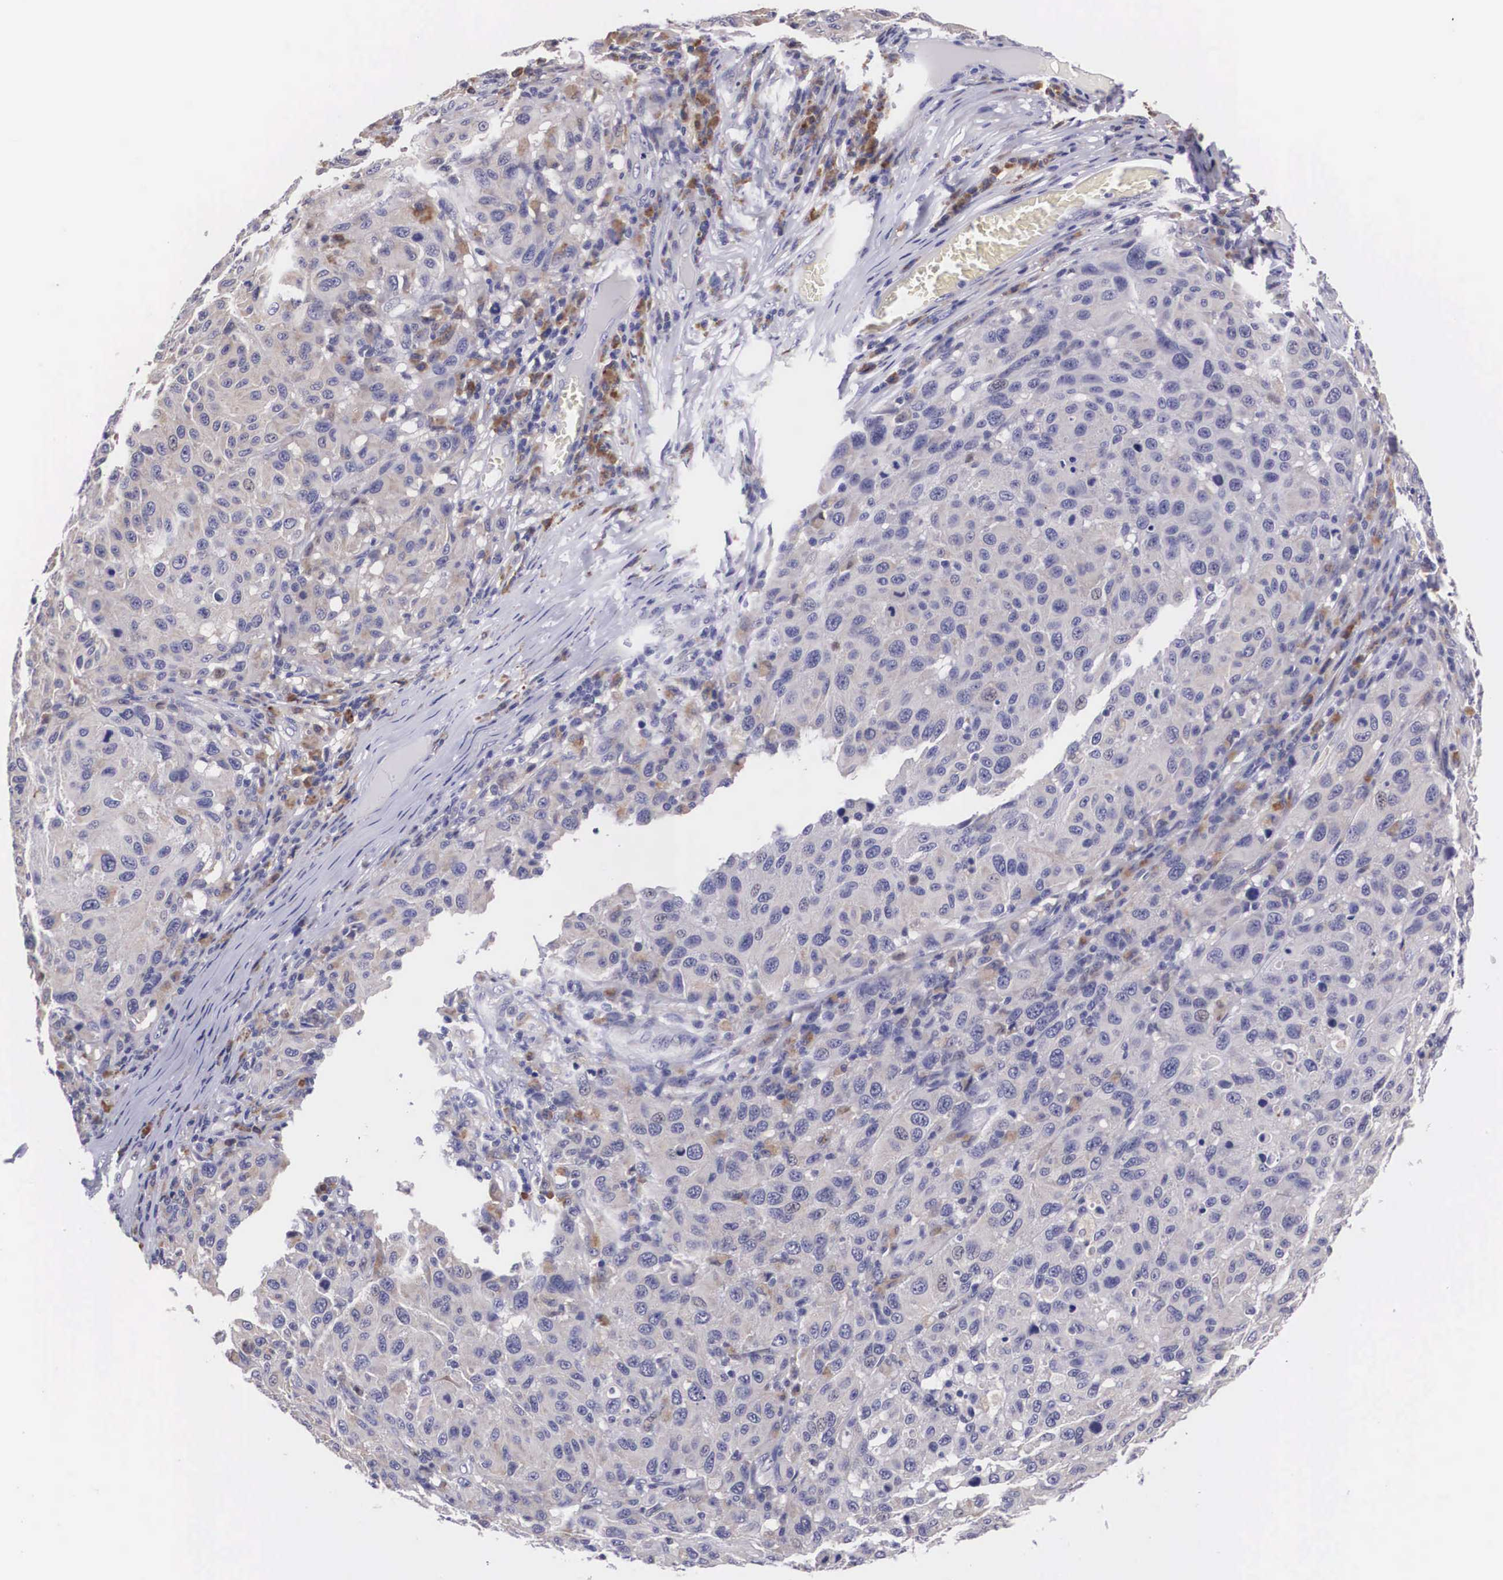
{"staining": {"intensity": "moderate", "quantity": "<25%", "location": "cytoplasmic/membranous"}, "tissue": "melanoma", "cell_type": "Tumor cells", "image_type": "cancer", "snomed": [{"axis": "morphology", "description": "Malignant melanoma, NOS"}, {"axis": "topography", "description": "Skin"}], "caption": "Malignant melanoma stained for a protein (brown) reveals moderate cytoplasmic/membranous positive expression in about <25% of tumor cells.", "gene": "CRELD2", "patient": {"sex": "female", "age": 77}}